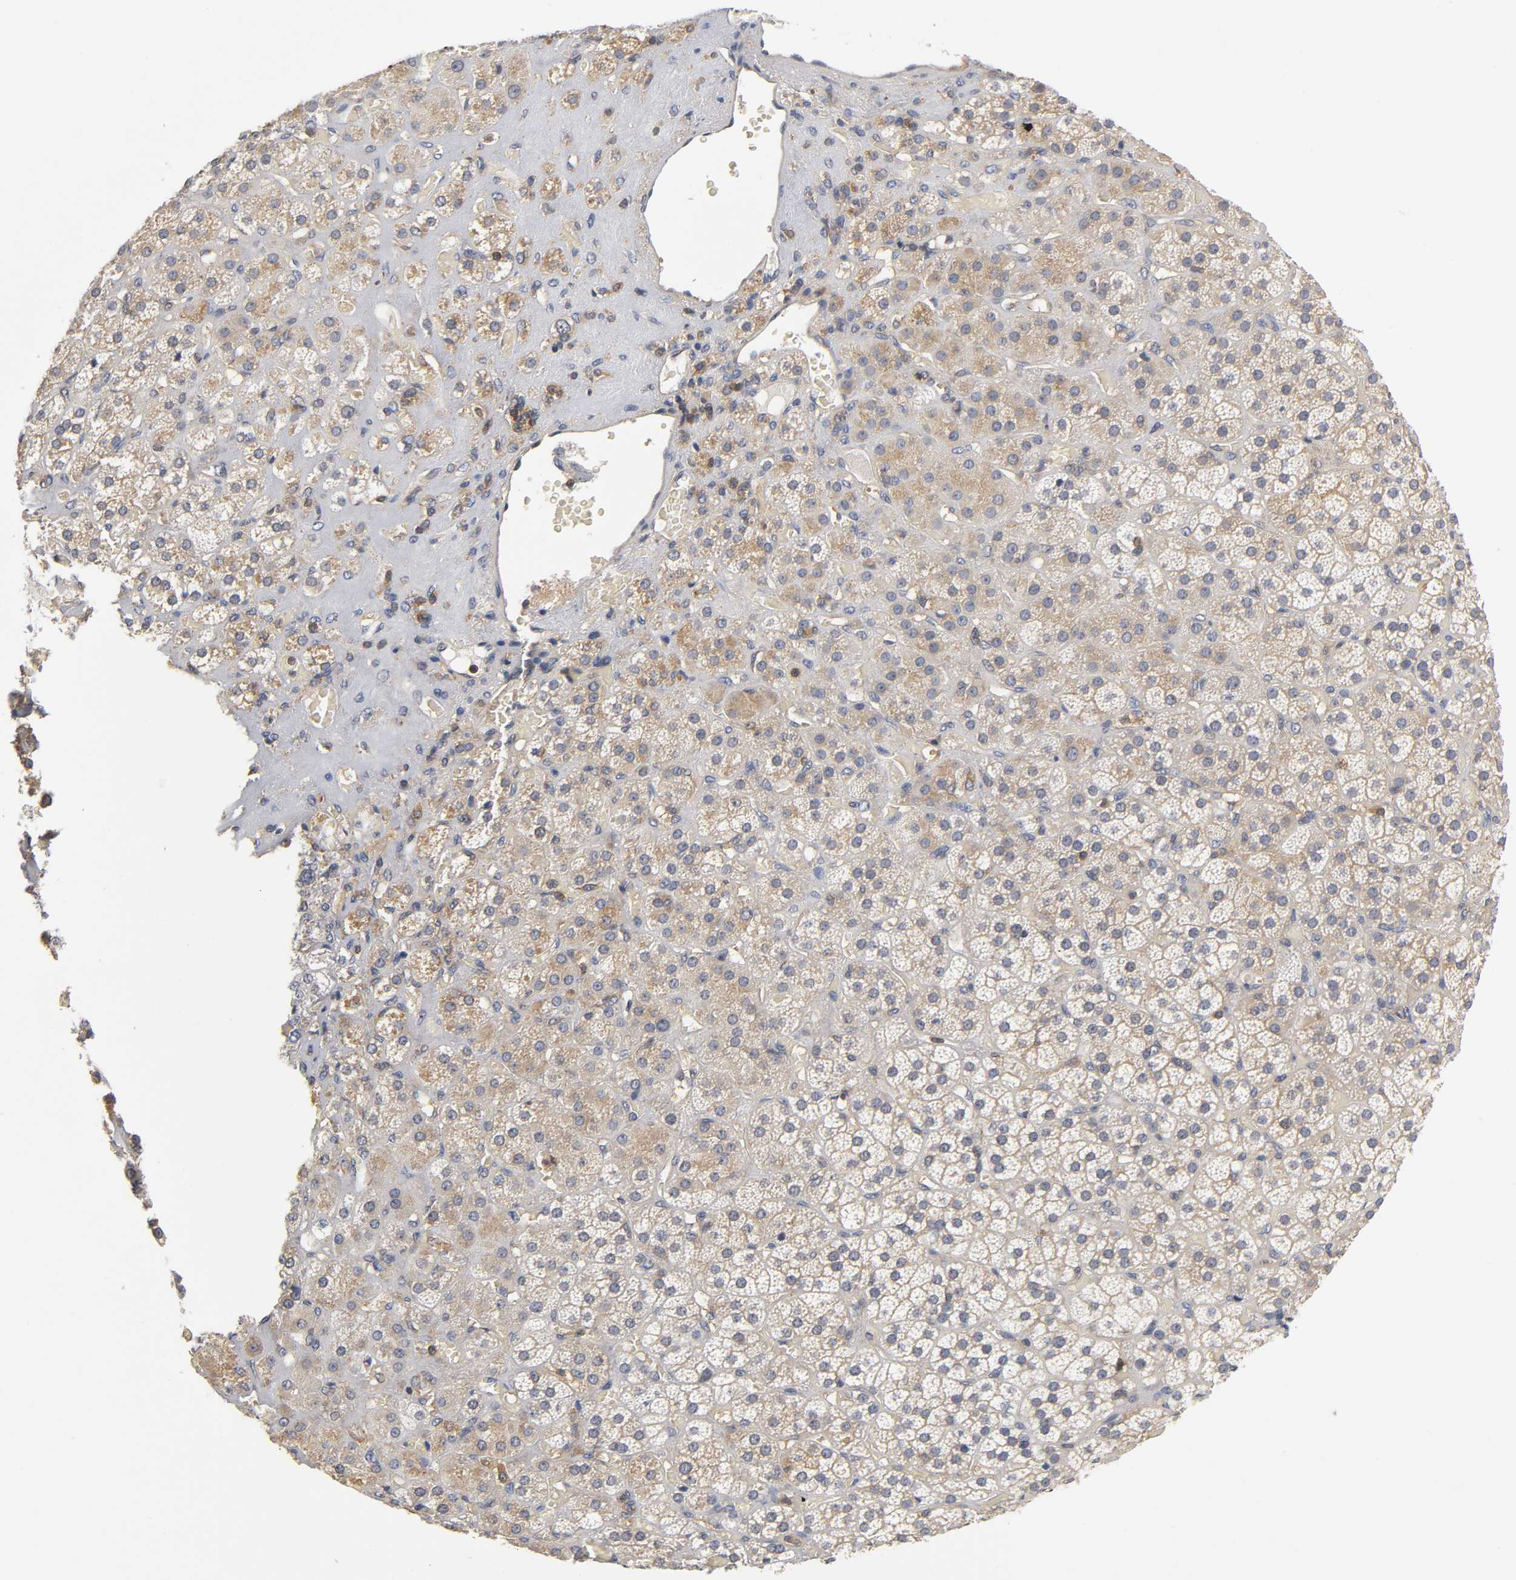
{"staining": {"intensity": "moderate", "quantity": ">75%", "location": "cytoplasmic/membranous"}, "tissue": "adrenal gland", "cell_type": "Glandular cells", "image_type": "normal", "snomed": [{"axis": "morphology", "description": "Normal tissue, NOS"}, {"axis": "topography", "description": "Adrenal gland"}], "caption": "Glandular cells display medium levels of moderate cytoplasmic/membranous staining in about >75% of cells in unremarkable human adrenal gland. (DAB (3,3'-diaminobenzidine) = brown stain, brightfield microscopy at high magnification).", "gene": "ACTR2", "patient": {"sex": "female", "age": 71}}